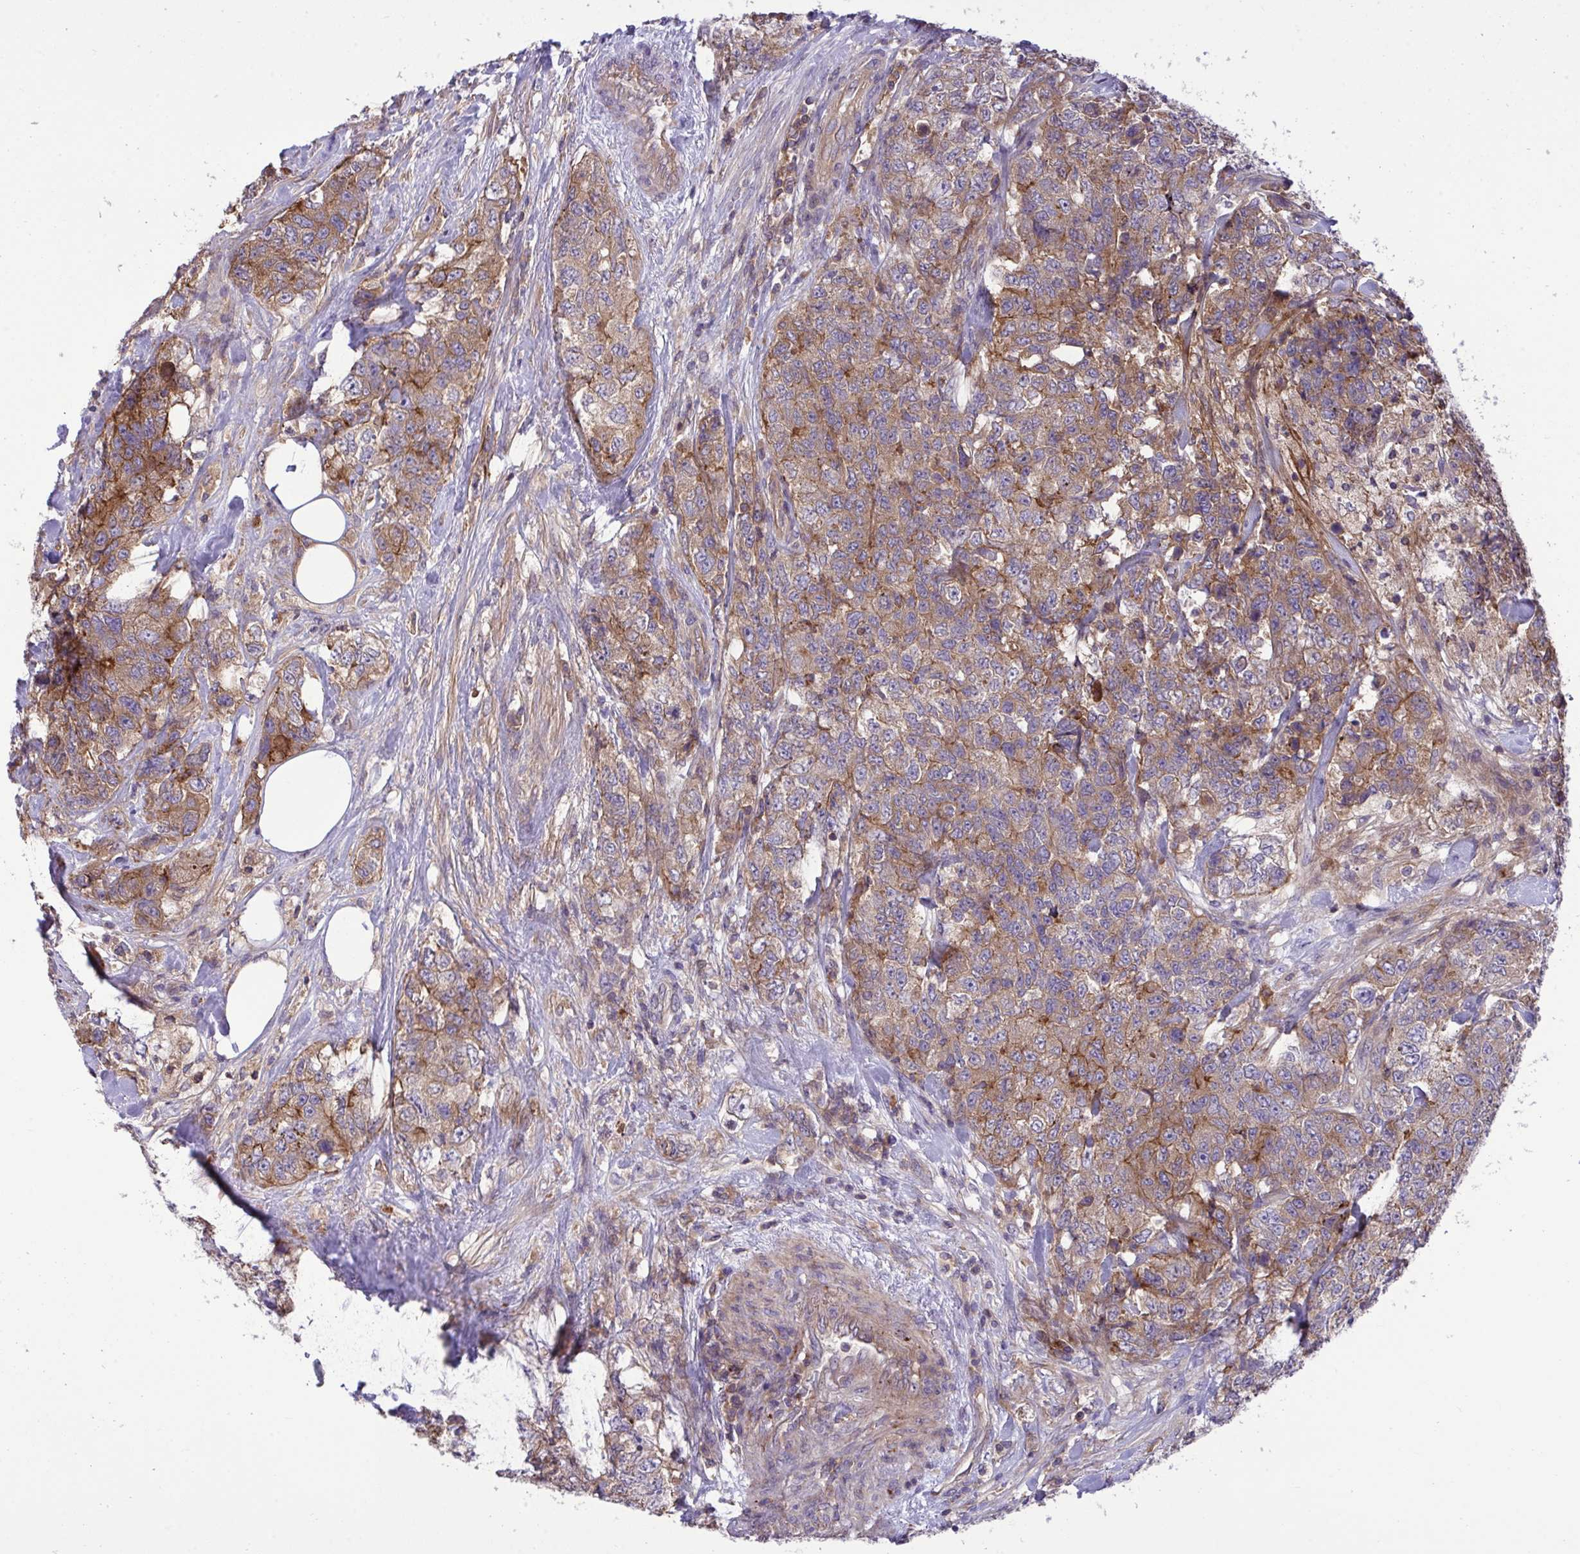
{"staining": {"intensity": "moderate", "quantity": ">75%", "location": "cytoplasmic/membranous"}, "tissue": "urothelial cancer", "cell_type": "Tumor cells", "image_type": "cancer", "snomed": [{"axis": "morphology", "description": "Urothelial carcinoma, High grade"}, {"axis": "topography", "description": "Urinary bladder"}], "caption": "Protein staining shows moderate cytoplasmic/membranous positivity in about >75% of tumor cells in urothelial cancer.", "gene": "GRB14", "patient": {"sex": "female", "age": 78}}